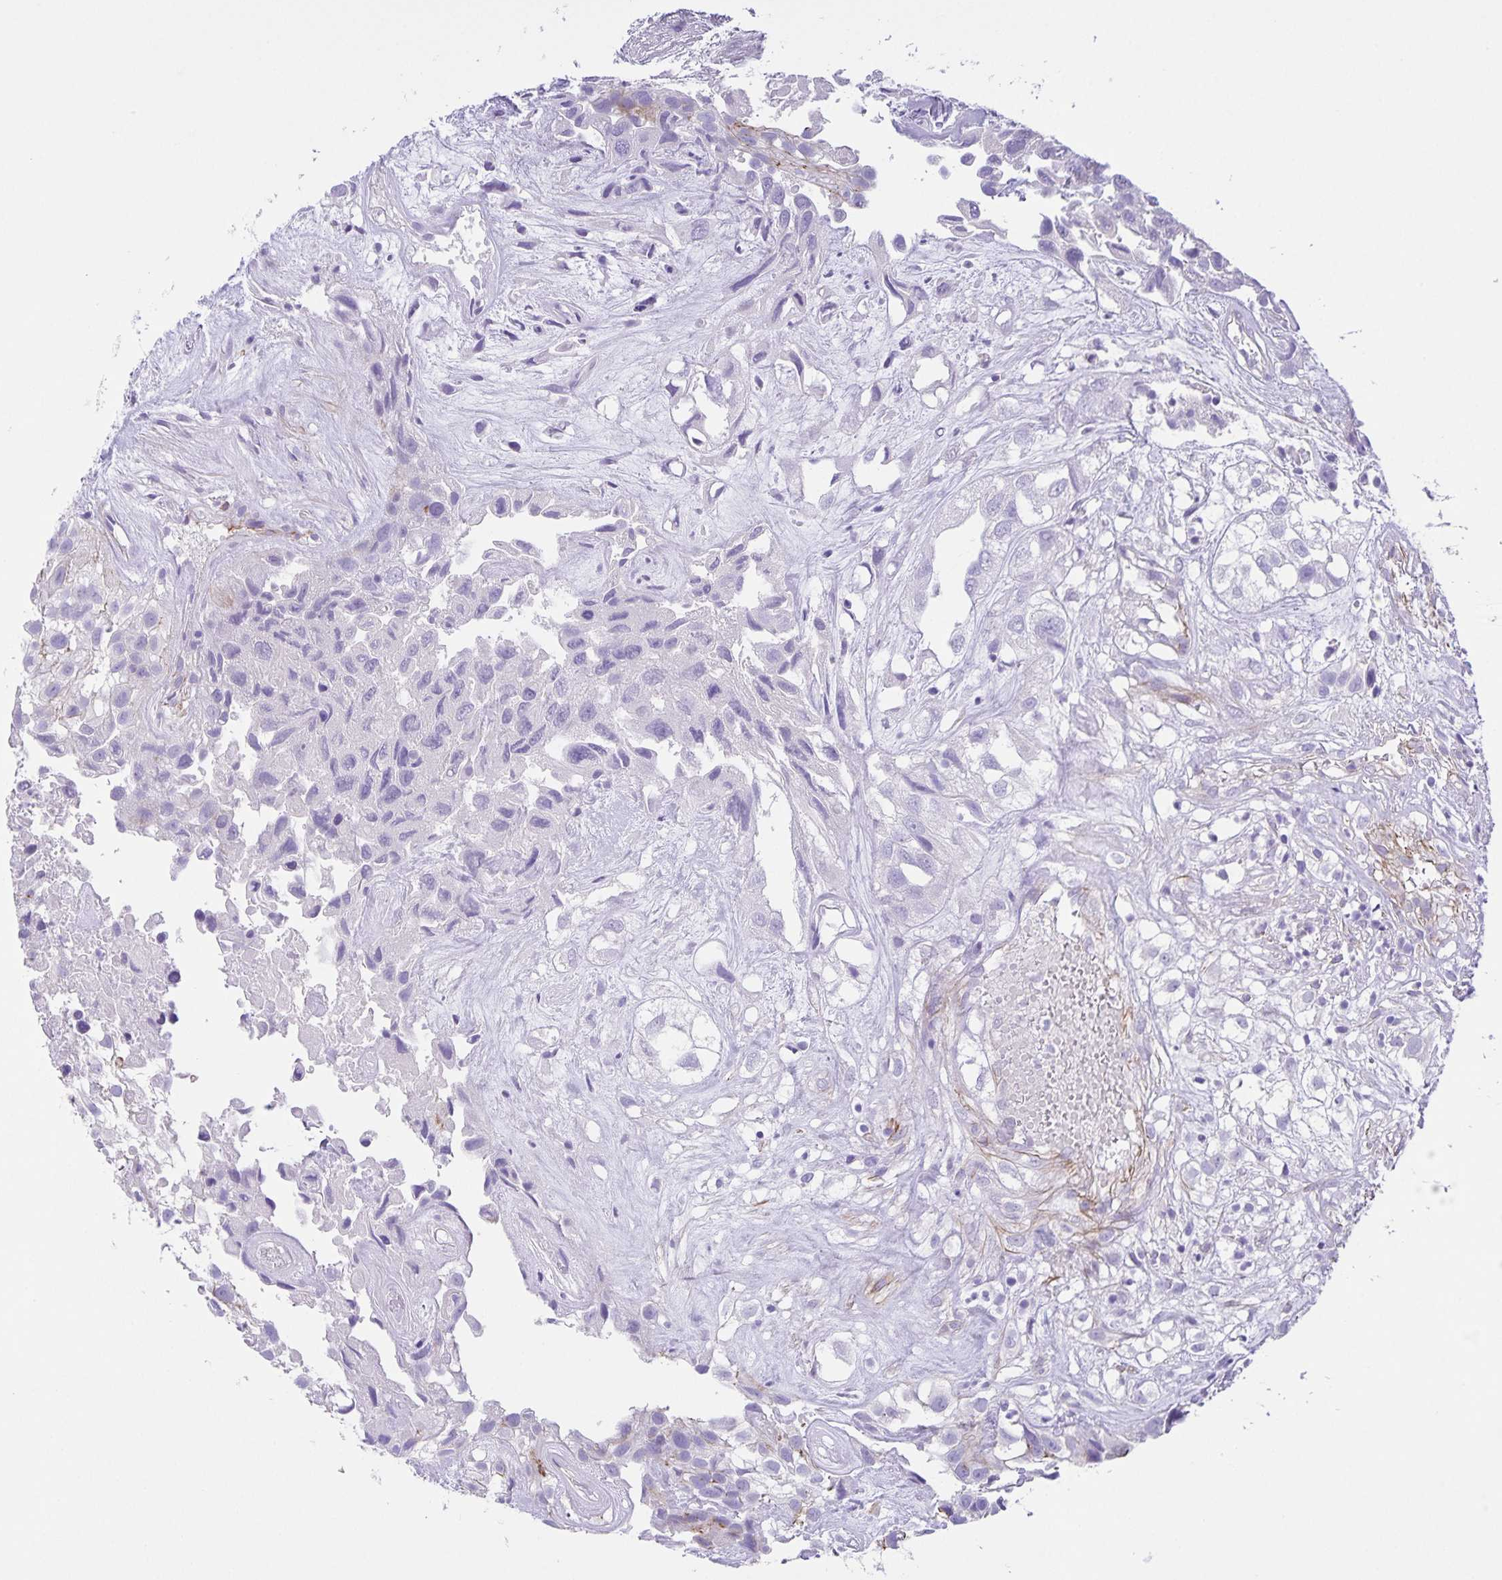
{"staining": {"intensity": "negative", "quantity": "none", "location": "none"}, "tissue": "urothelial cancer", "cell_type": "Tumor cells", "image_type": "cancer", "snomed": [{"axis": "morphology", "description": "Urothelial carcinoma, High grade"}, {"axis": "topography", "description": "Urinary bladder"}], "caption": "Urothelial cancer was stained to show a protein in brown. There is no significant positivity in tumor cells.", "gene": "UBQLN3", "patient": {"sex": "male", "age": 56}}